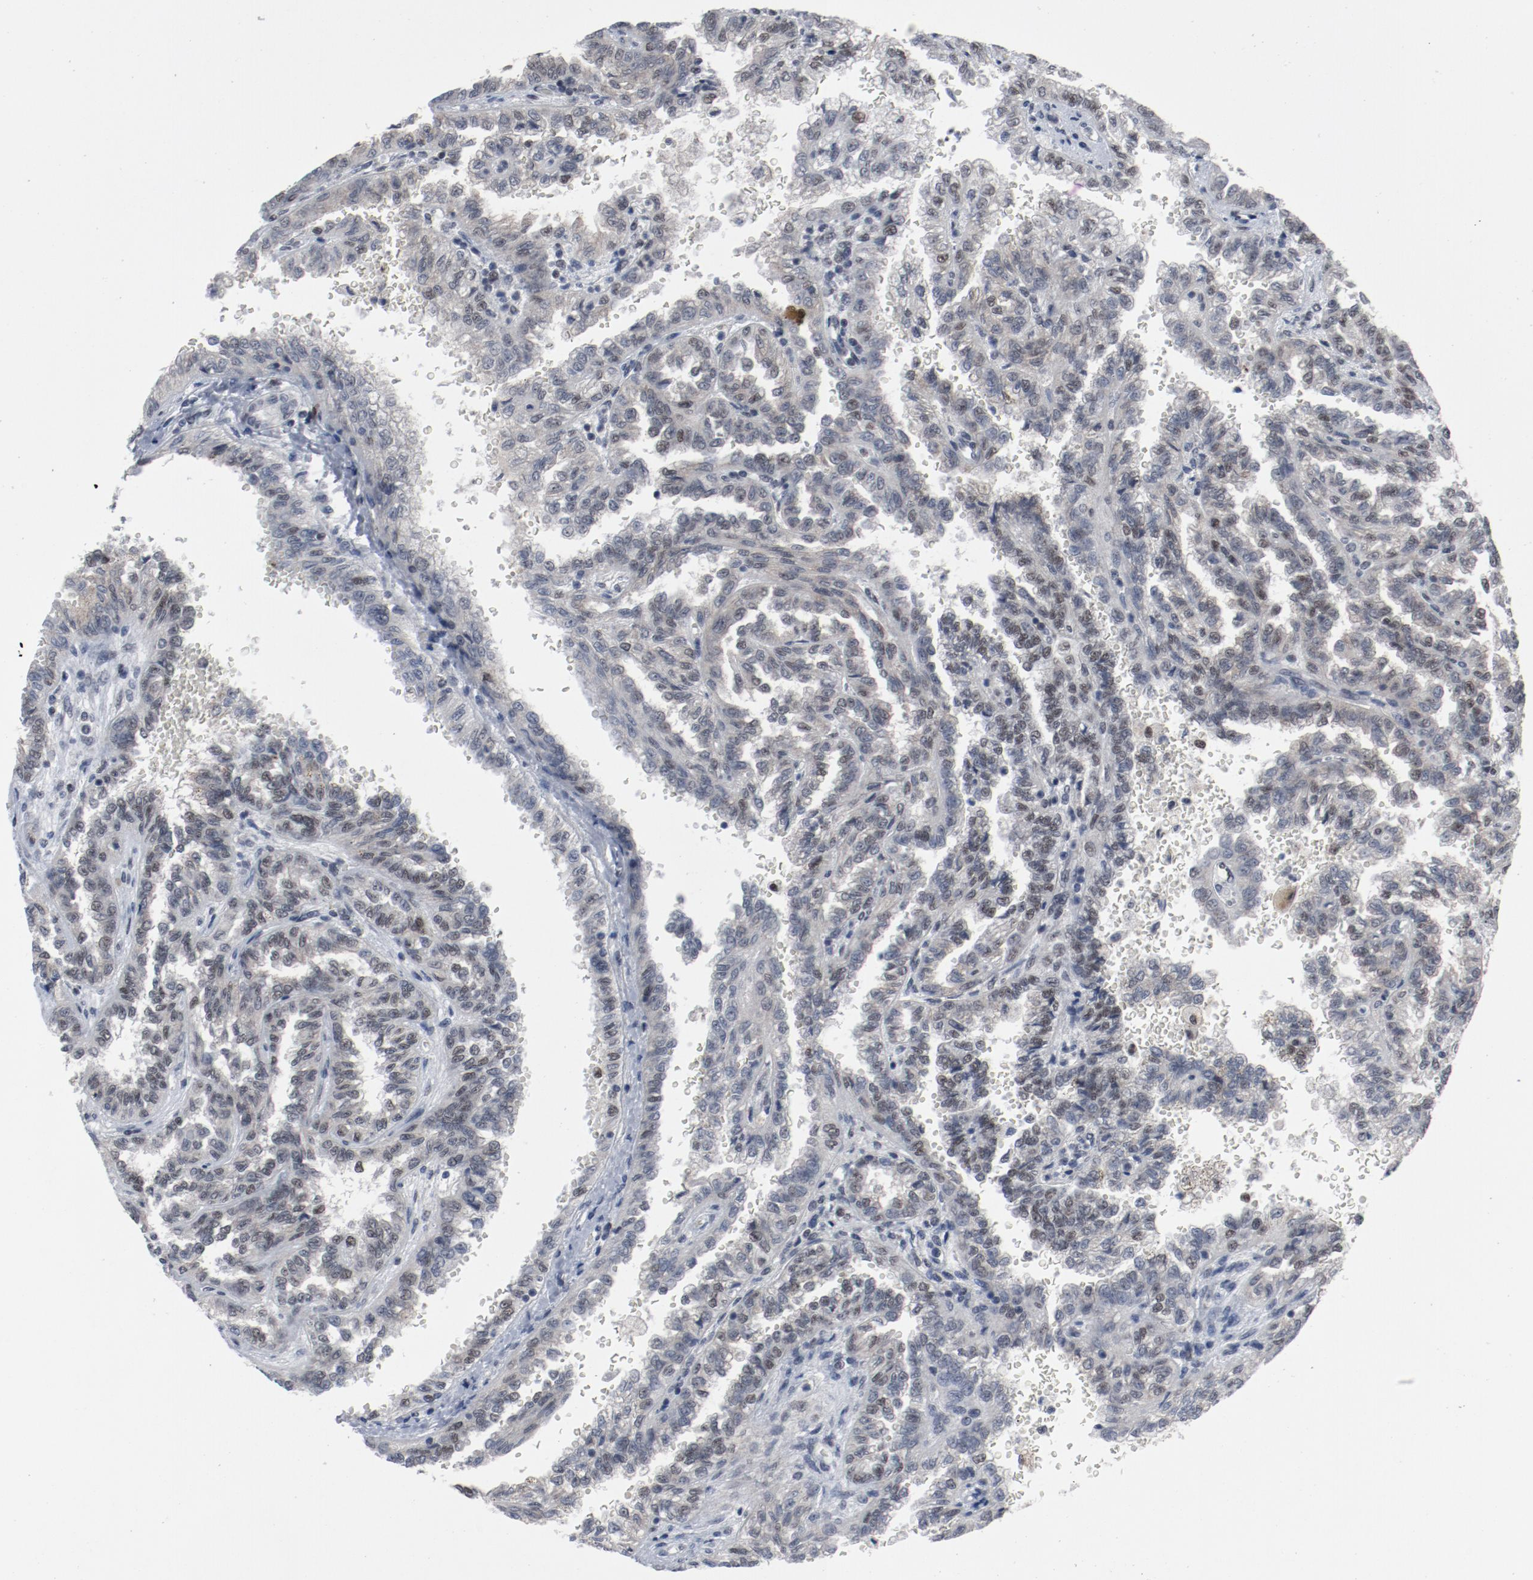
{"staining": {"intensity": "moderate", "quantity": ">75%", "location": "nuclear"}, "tissue": "renal cancer", "cell_type": "Tumor cells", "image_type": "cancer", "snomed": [{"axis": "morphology", "description": "Inflammation, NOS"}, {"axis": "morphology", "description": "Adenocarcinoma, NOS"}, {"axis": "topography", "description": "Kidney"}], "caption": "Approximately >75% of tumor cells in renal adenocarcinoma exhibit moderate nuclear protein staining as visualized by brown immunohistochemical staining.", "gene": "JMJD6", "patient": {"sex": "male", "age": 68}}